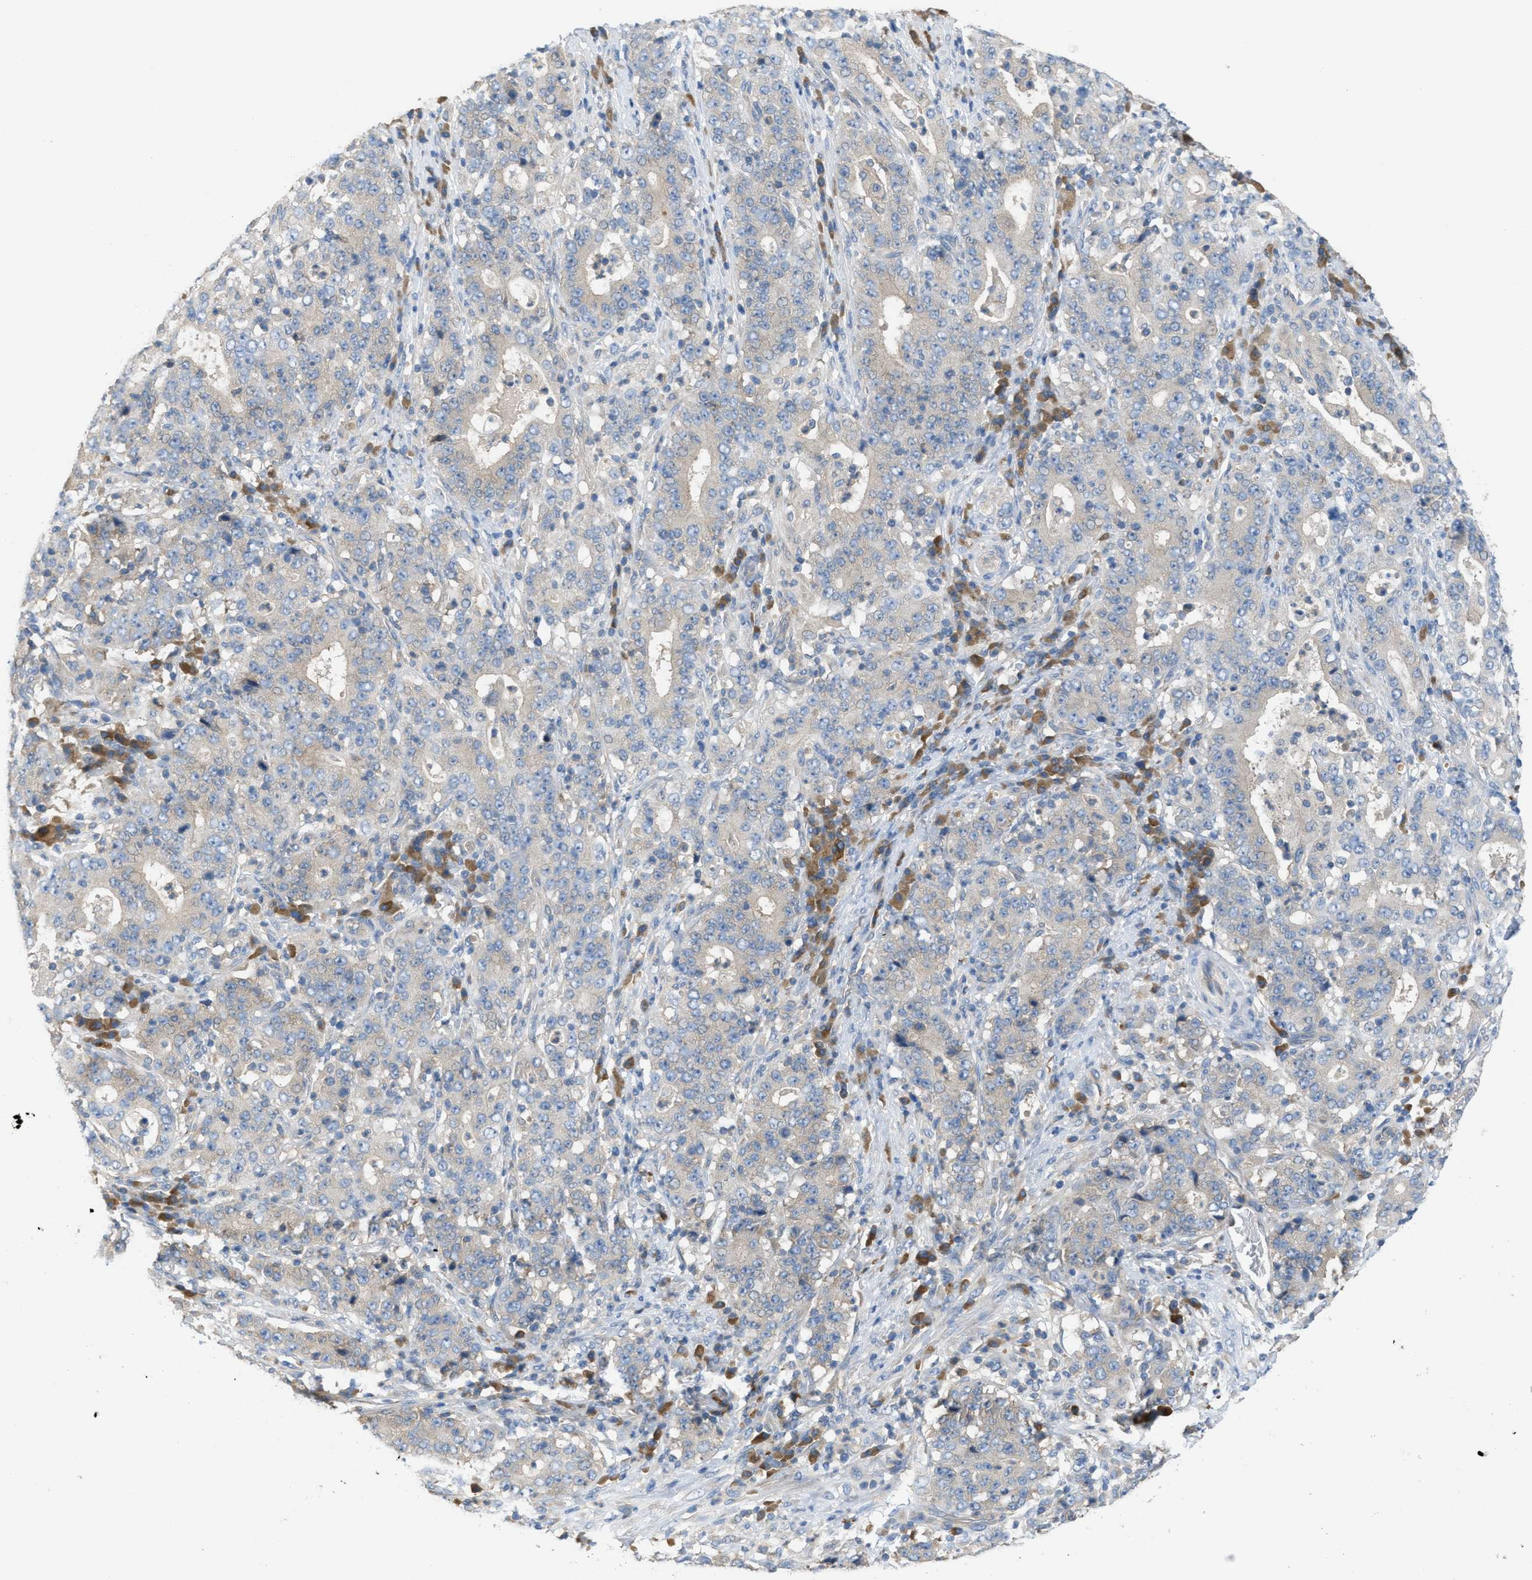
{"staining": {"intensity": "negative", "quantity": "none", "location": "none"}, "tissue": "stomach cancer", "cell_type": "Tumor cells", "image_type": "cancer", "snomed": [{"axis": "morphology", "description": "Normal tissue, NOS"}, {"axis": "morphology", "description": "Adenocarcinoma, NOS"}, {"axis": "topography", "description": "Stomach, upper"}, {"axis": "topography", "description": "Stomach"}], "caption": "This is a image of IHC staining of stomach cancer, which shows no positivity in tumor cells.", "gene": "UBA5", "patient": {"sex": "male", "age": 59}}